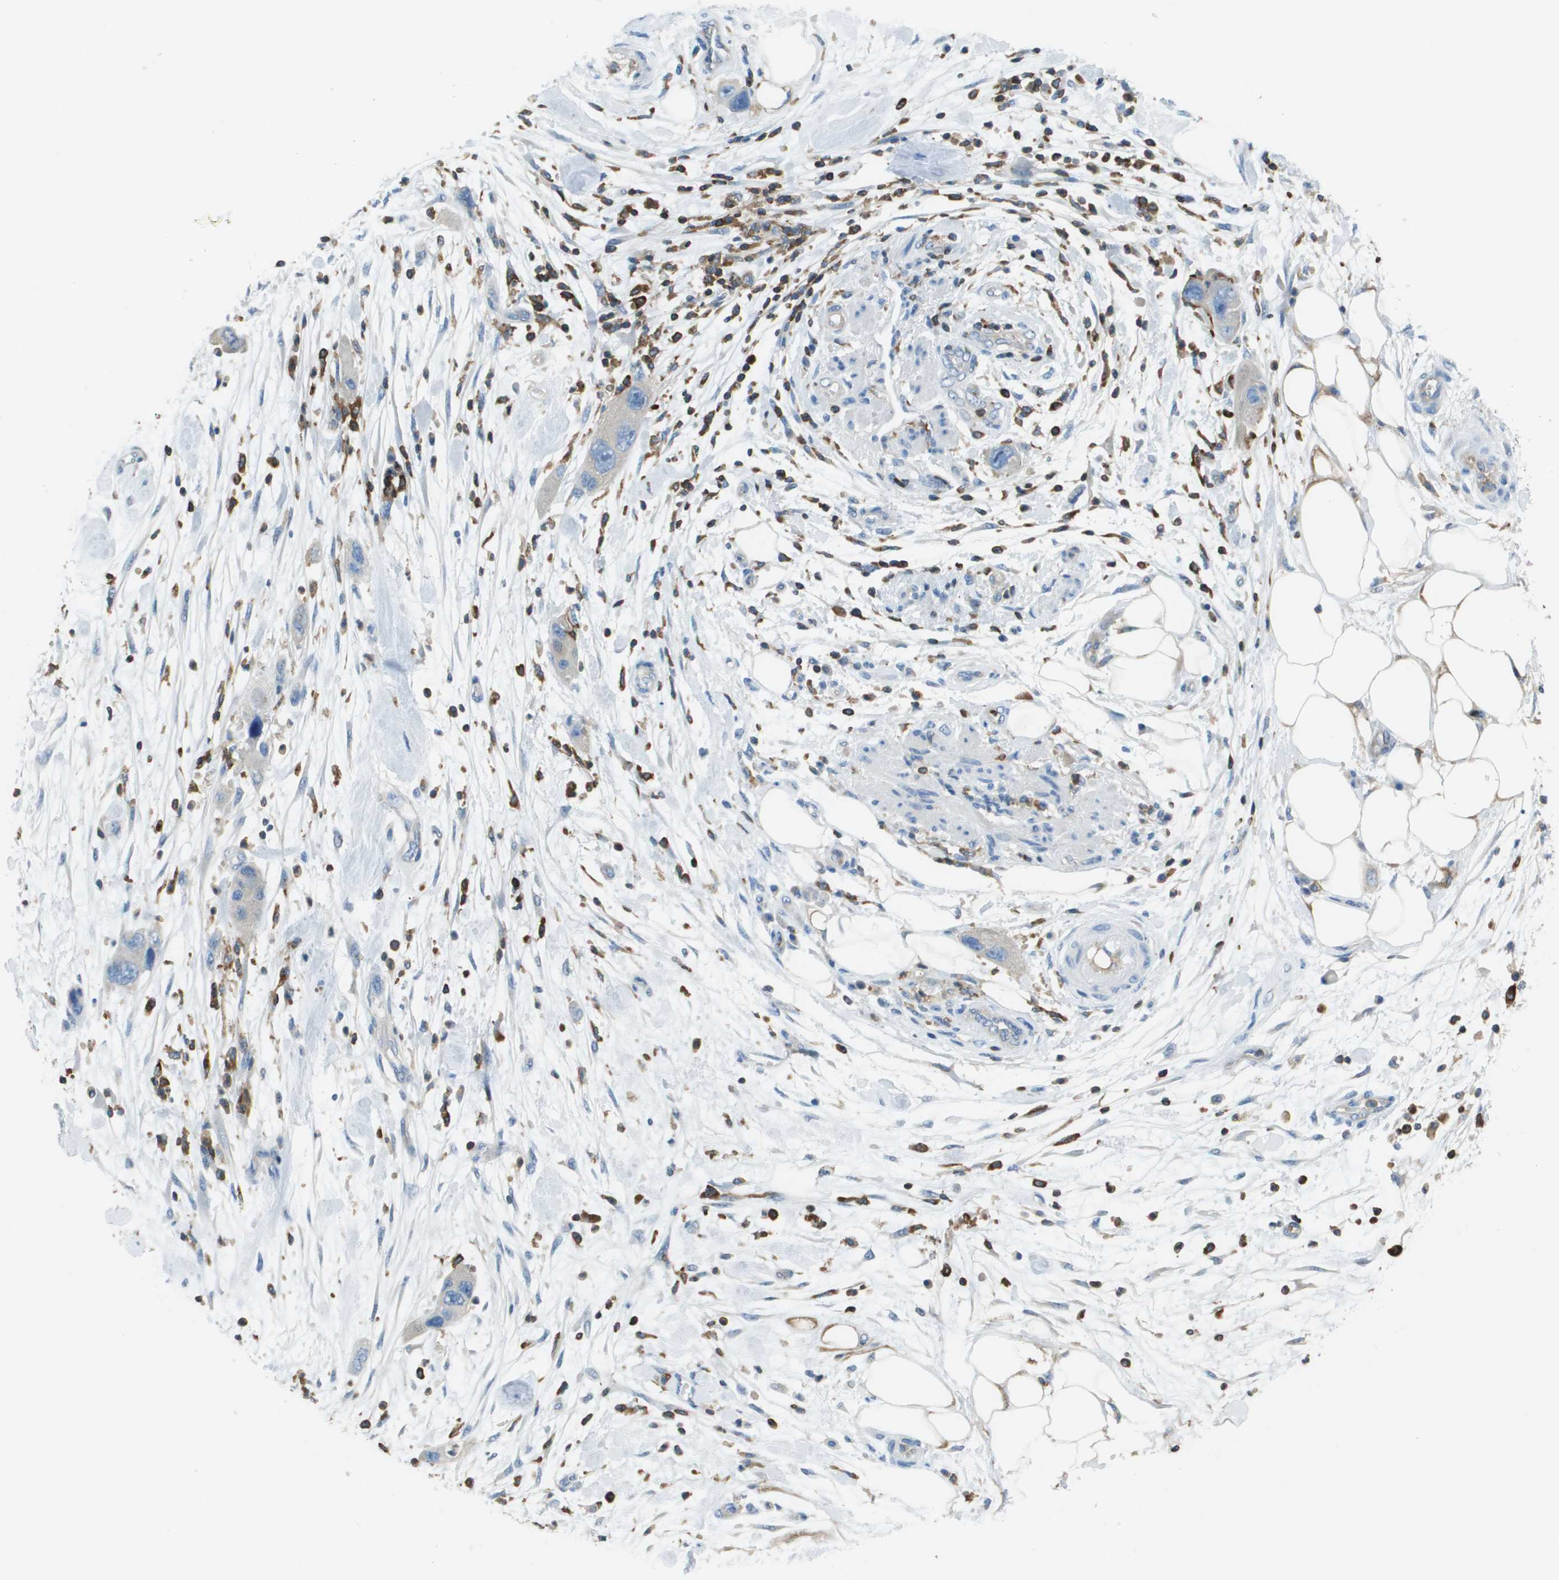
{"staining": {"intensity": "negative", "quantity": "none", "location": "none"}, "tissue": "pancreatic cancer", "cell_type": "Tumor cells", "image_type": "cancer", "snomed": [{"axis": "morphology", "description": "Normal tissue, NOS"}, {"axis": "morphology", "description": "Adenocarcinoma, NOS"}, {"axis": "topography", "description": "Pancreas"}], "caption": "A high-resolution micrograph shows immunohistochemistry staining of pancreatic cancer (adenocarcinoma), which shows no significant expression in tumor cells.", "gene": "APBB1IP", "patient": {"sex": "female", "age": 71}}